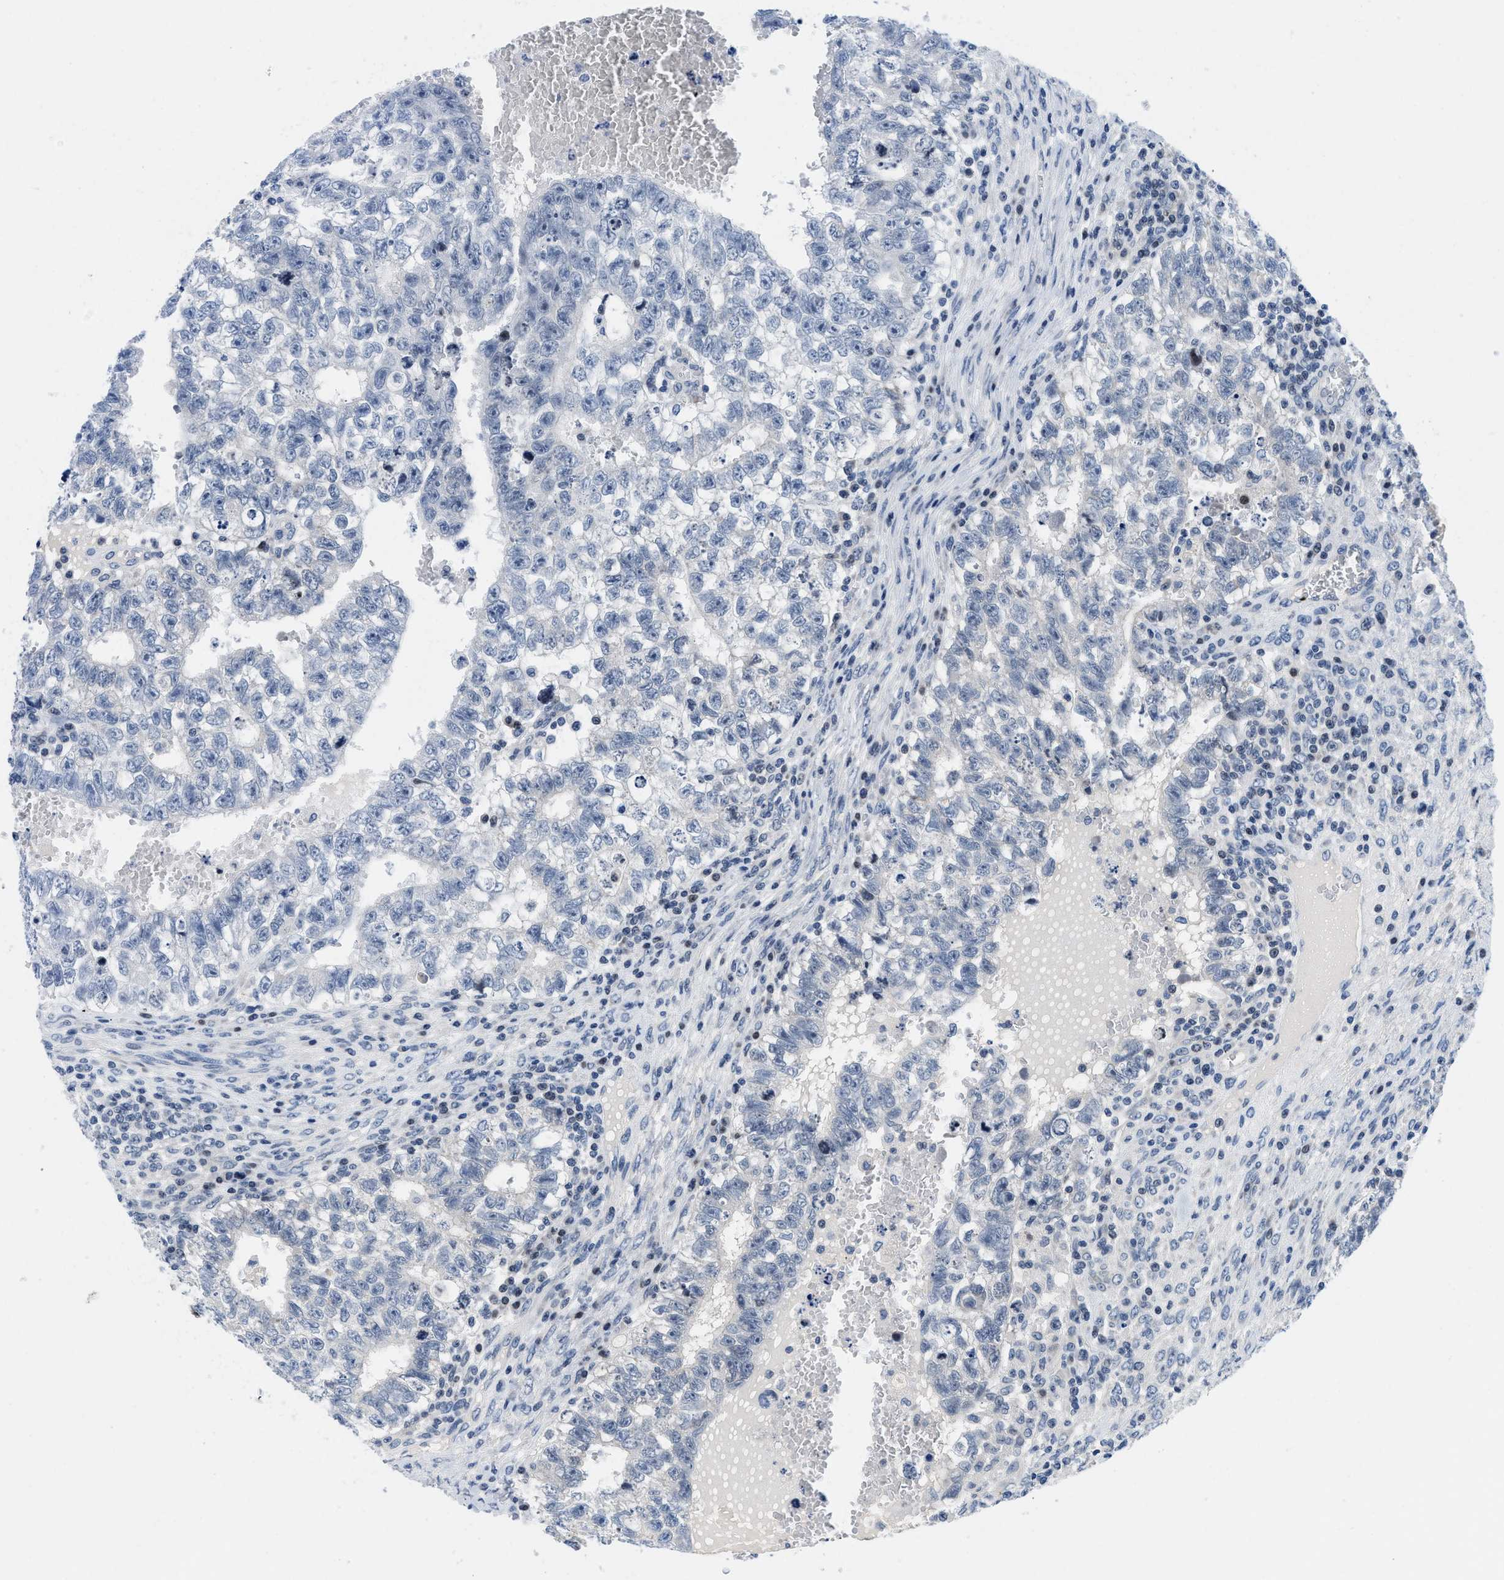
{"staining": {"intensity": "negative", "quantity": "none", "location": "none"}, "tissue": "testis cancer", "cell_type": "Tumor cells", "image_type": "cancer", "snomed": [{"axis": "morphology", "description": "Seminoma, NOS"}, {"axis": "morphology", "description": "Carcinoma, Embryonal, NOS"}, {"axis": "topography", "description": "Testis"}], "caption": "Immunohistochemistry of human testis cancer reveals no expression in tumor cells. (DAB immunohistochemistry with hematoxylin counter stain).", "gene": "IKBKE", "patient": {"sex": "male", "age": 38}}